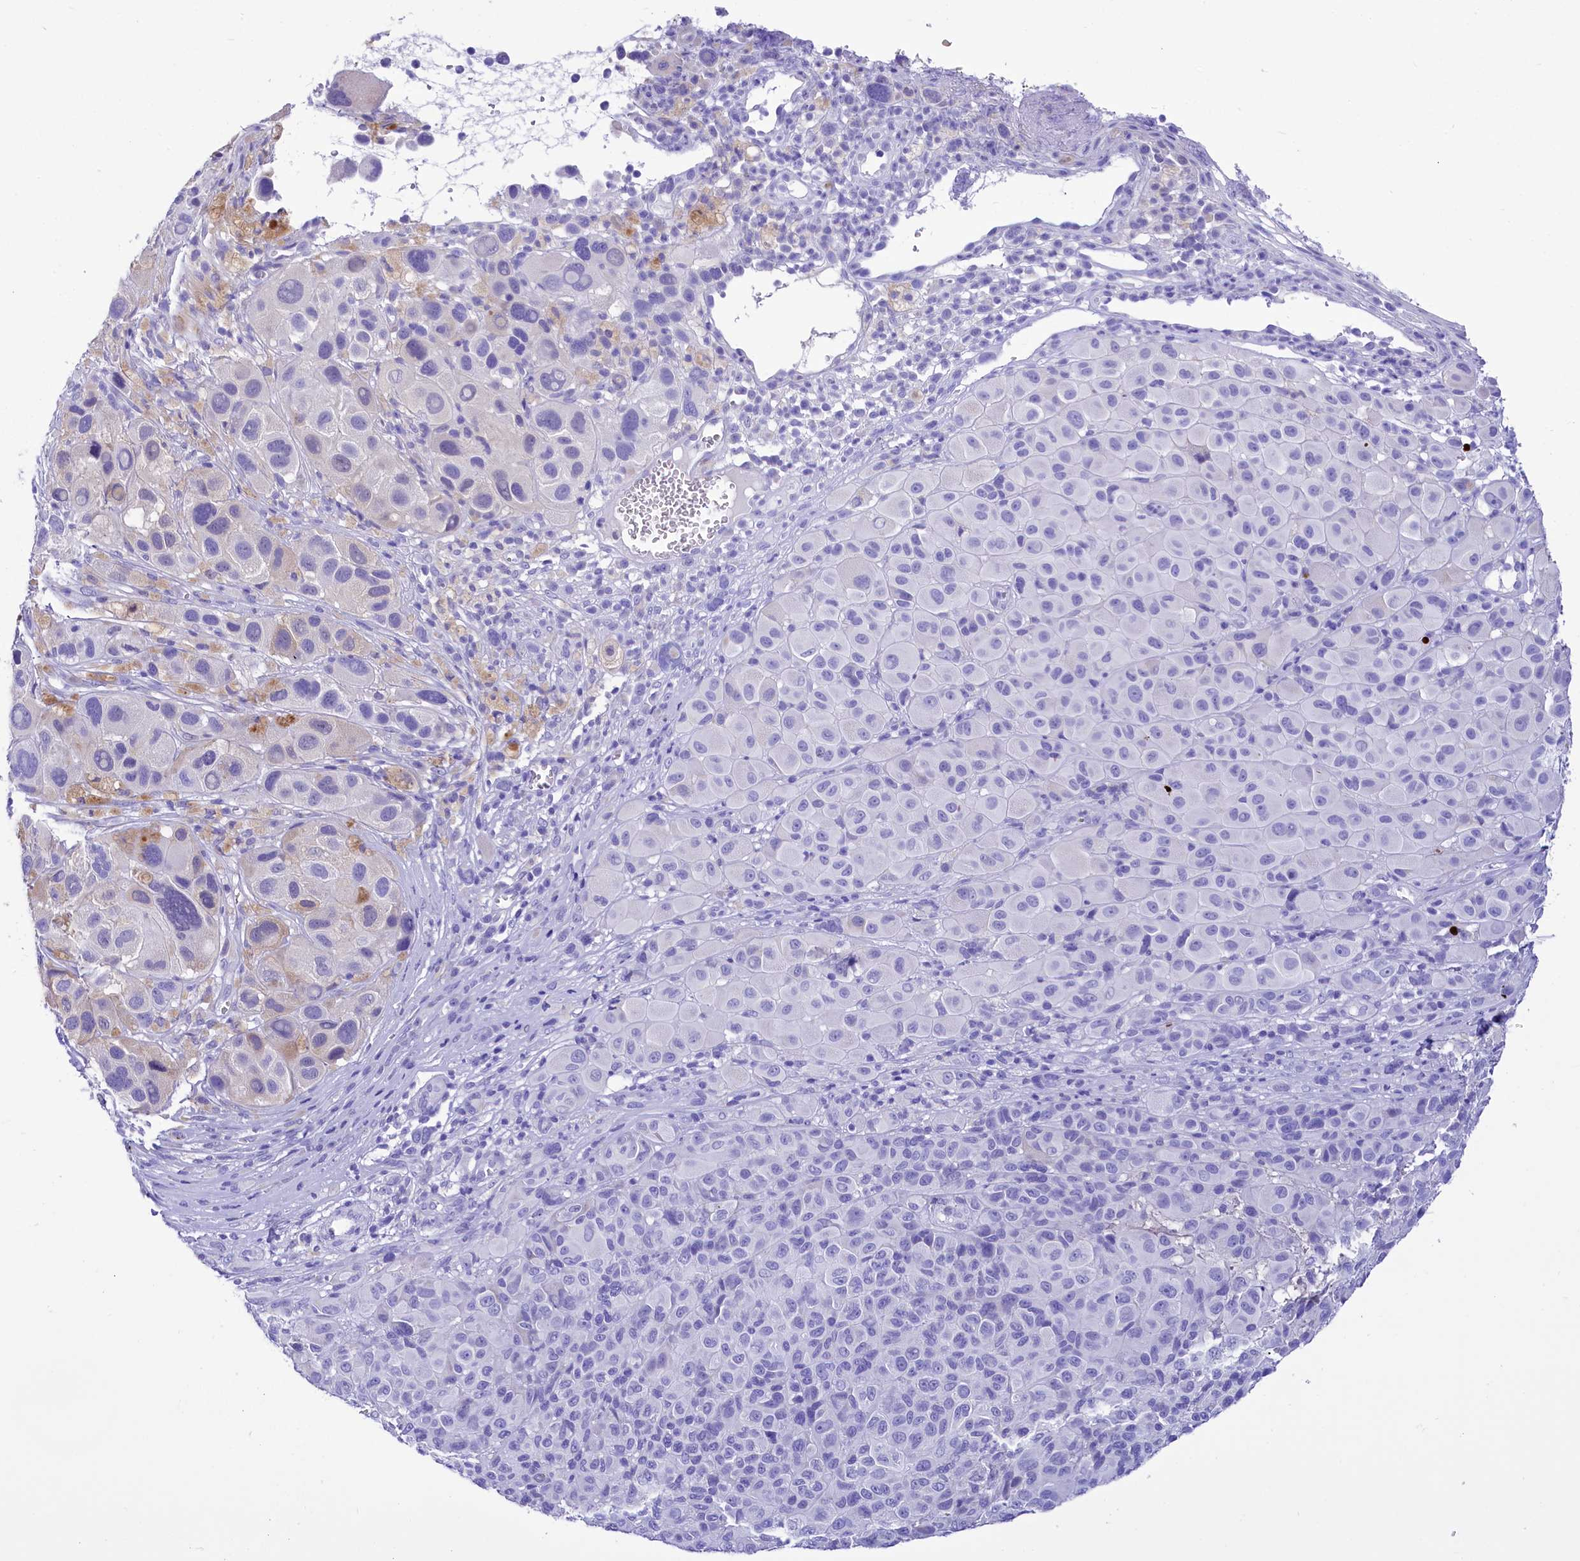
{"staining": {"intensity": "negative", "quantity": "none", "location": "none"}, "tissue": "melanoma", "cell_type": "Tumor cells", "image_type": "cancer", "snomed": [{"axis": "morphology", "description": "Malignant melanoma, NOS"}, {"axis": "topography", "description": "Skin of trunk"}], "caption": "Malignant melanoma was stained to show a protein in brown. There is no significant staining in tumor cells.", "gene": "TTC36", "patient": {"sex": "male", "age": 71}}